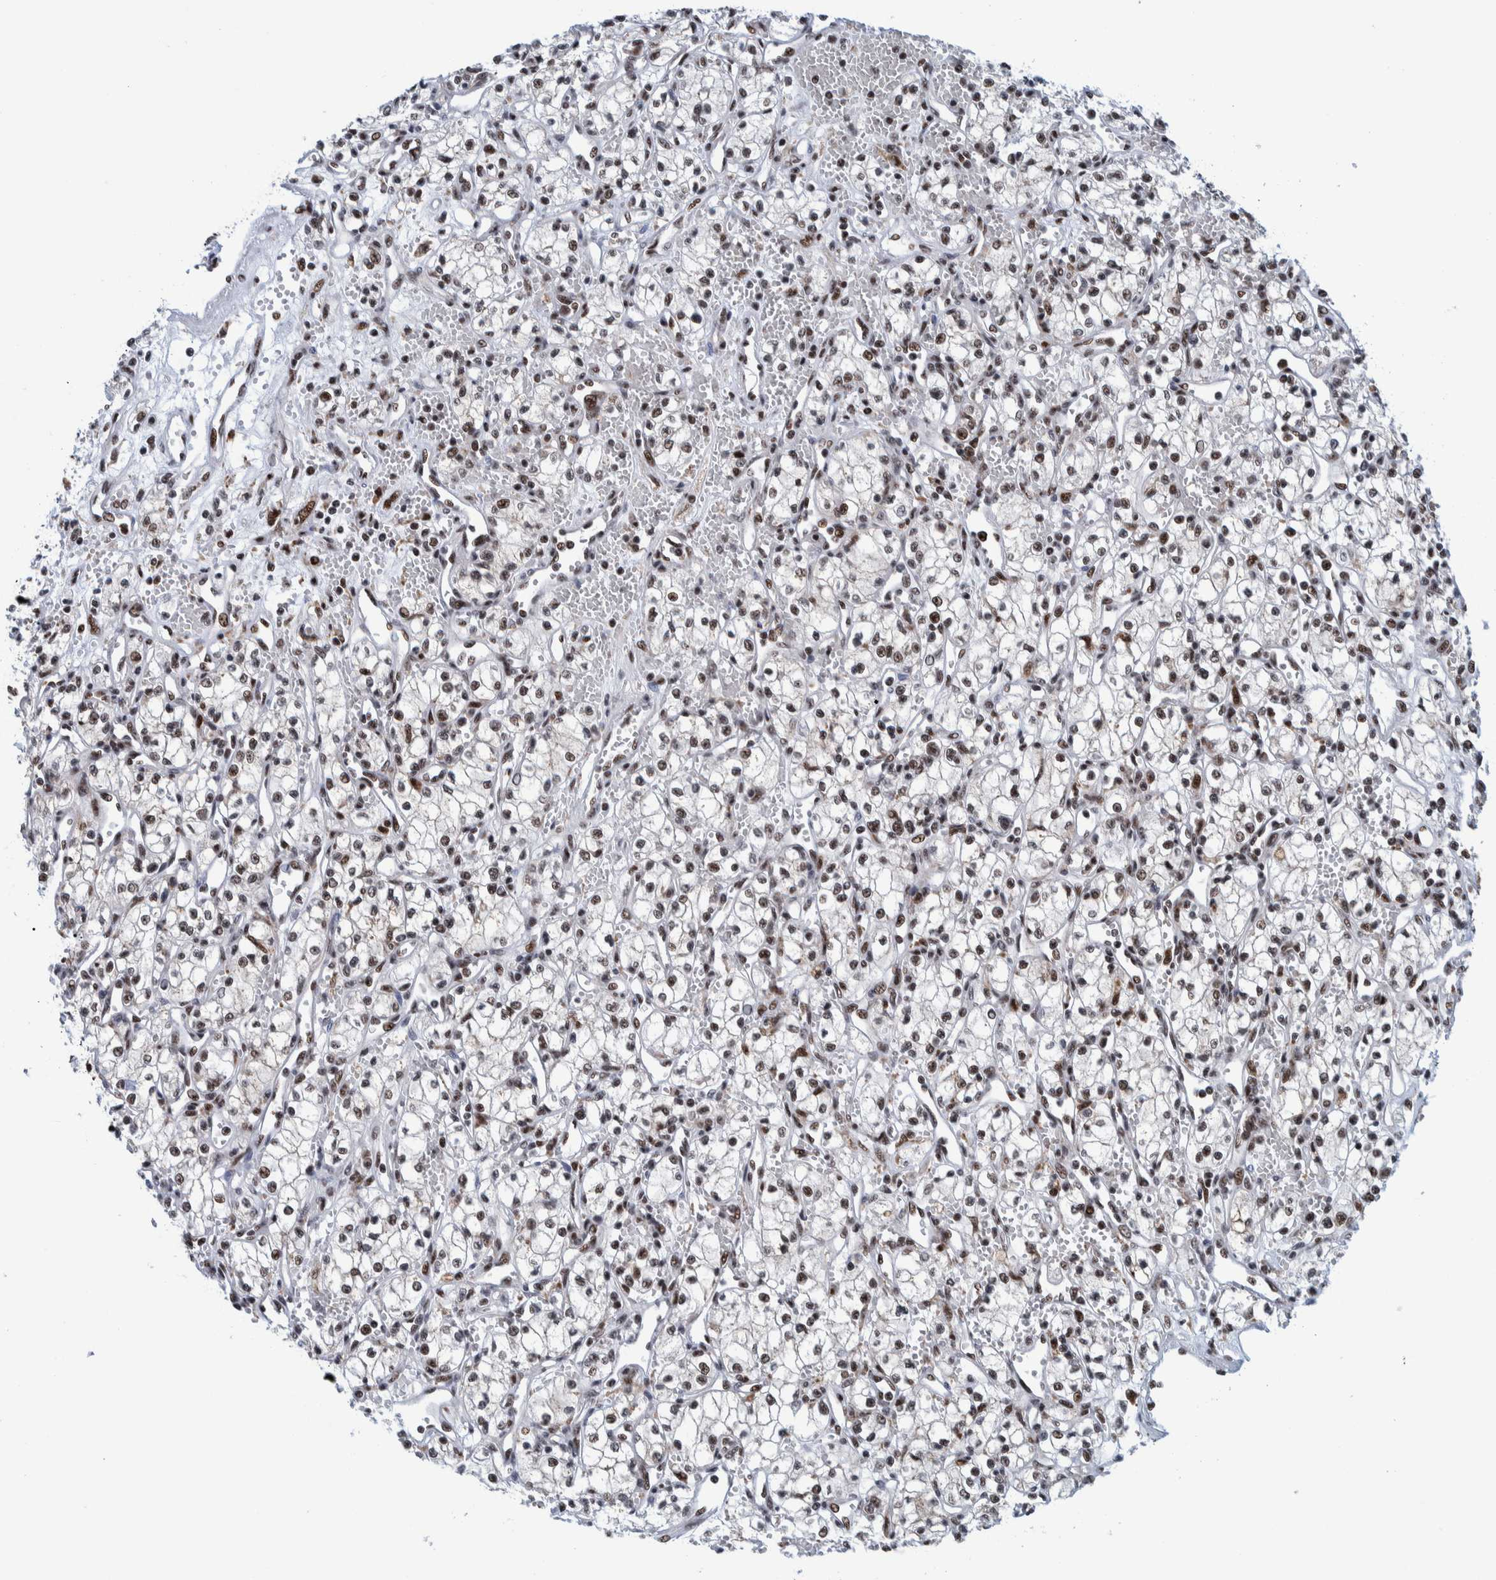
{"staining": {"intensity": "weak", "quantity": ">75%", "location": "nuclear"}, "tissue": "renal cancer", "cell_type": "Tumor cells", "image_type": "cancer", "snomed": [{"axis": "morphology", "description": "Adenocarcinoma, NOS"}, {"axis": "topography", "description": "Kidney"}], "caption": "Immunohistochemical staining of adenocarcinoma (renal) displays low levels of weak nuclear protein staining in about >75% of tumor cells.", "gene": "EFTUD2", "patient": {"sex": "male", "age": 59}}